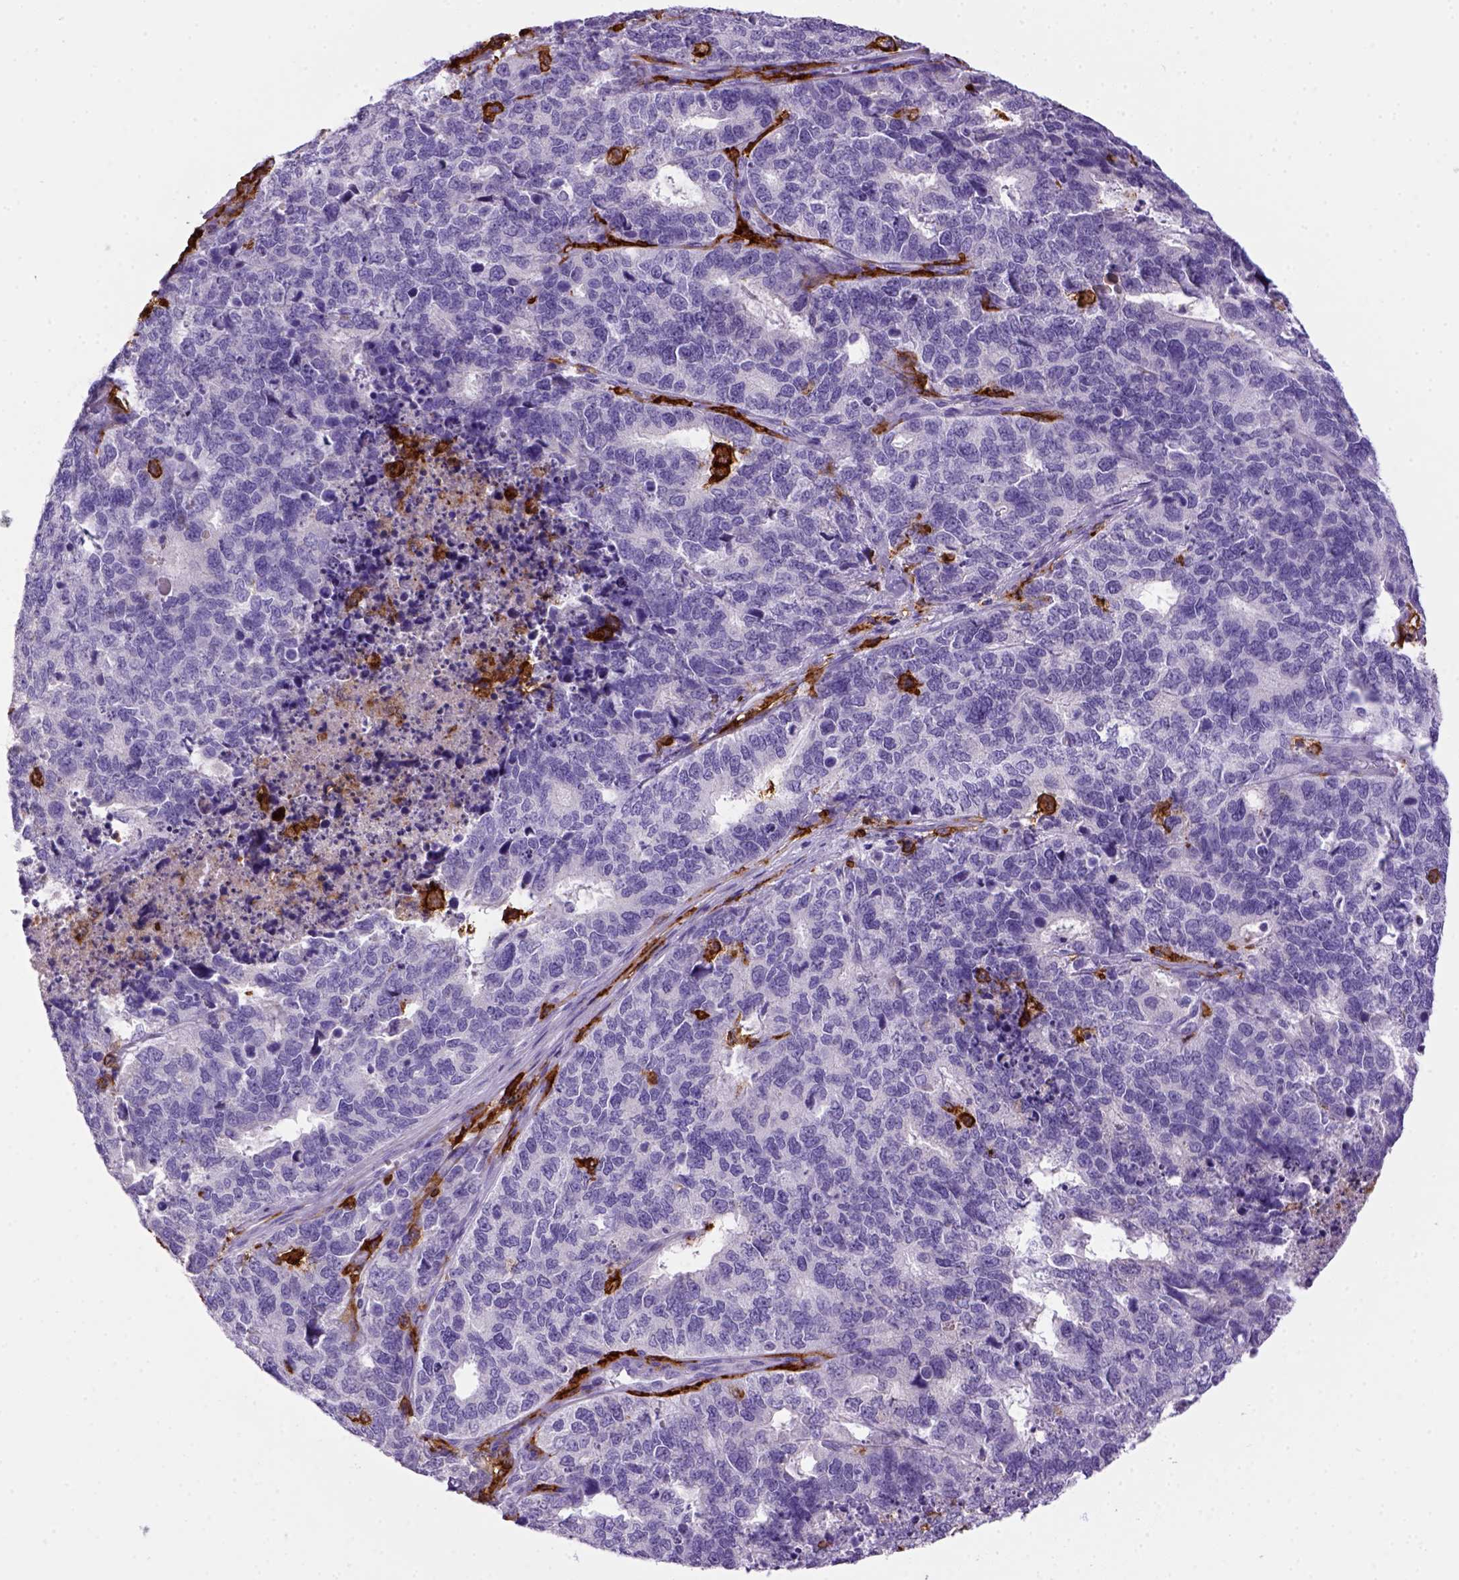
{"staining": {"intensity": "negative", "quantity": "none", "location": "none"}, "tissue": "cervical cancer", "cell_type": "Tumor cells", "image_type": "cancer", "snomed": [{"axis": "morphology", "description": "Squamous cell carcinoma, NOS"}, {"axis": "topography", "description": "Cervix"}], "caption": "A photomicrograph of human cervical cancer is negative for staining in tumor cells.", "gene": "CD14", "patient": {"sex": "female", "age": 63}}